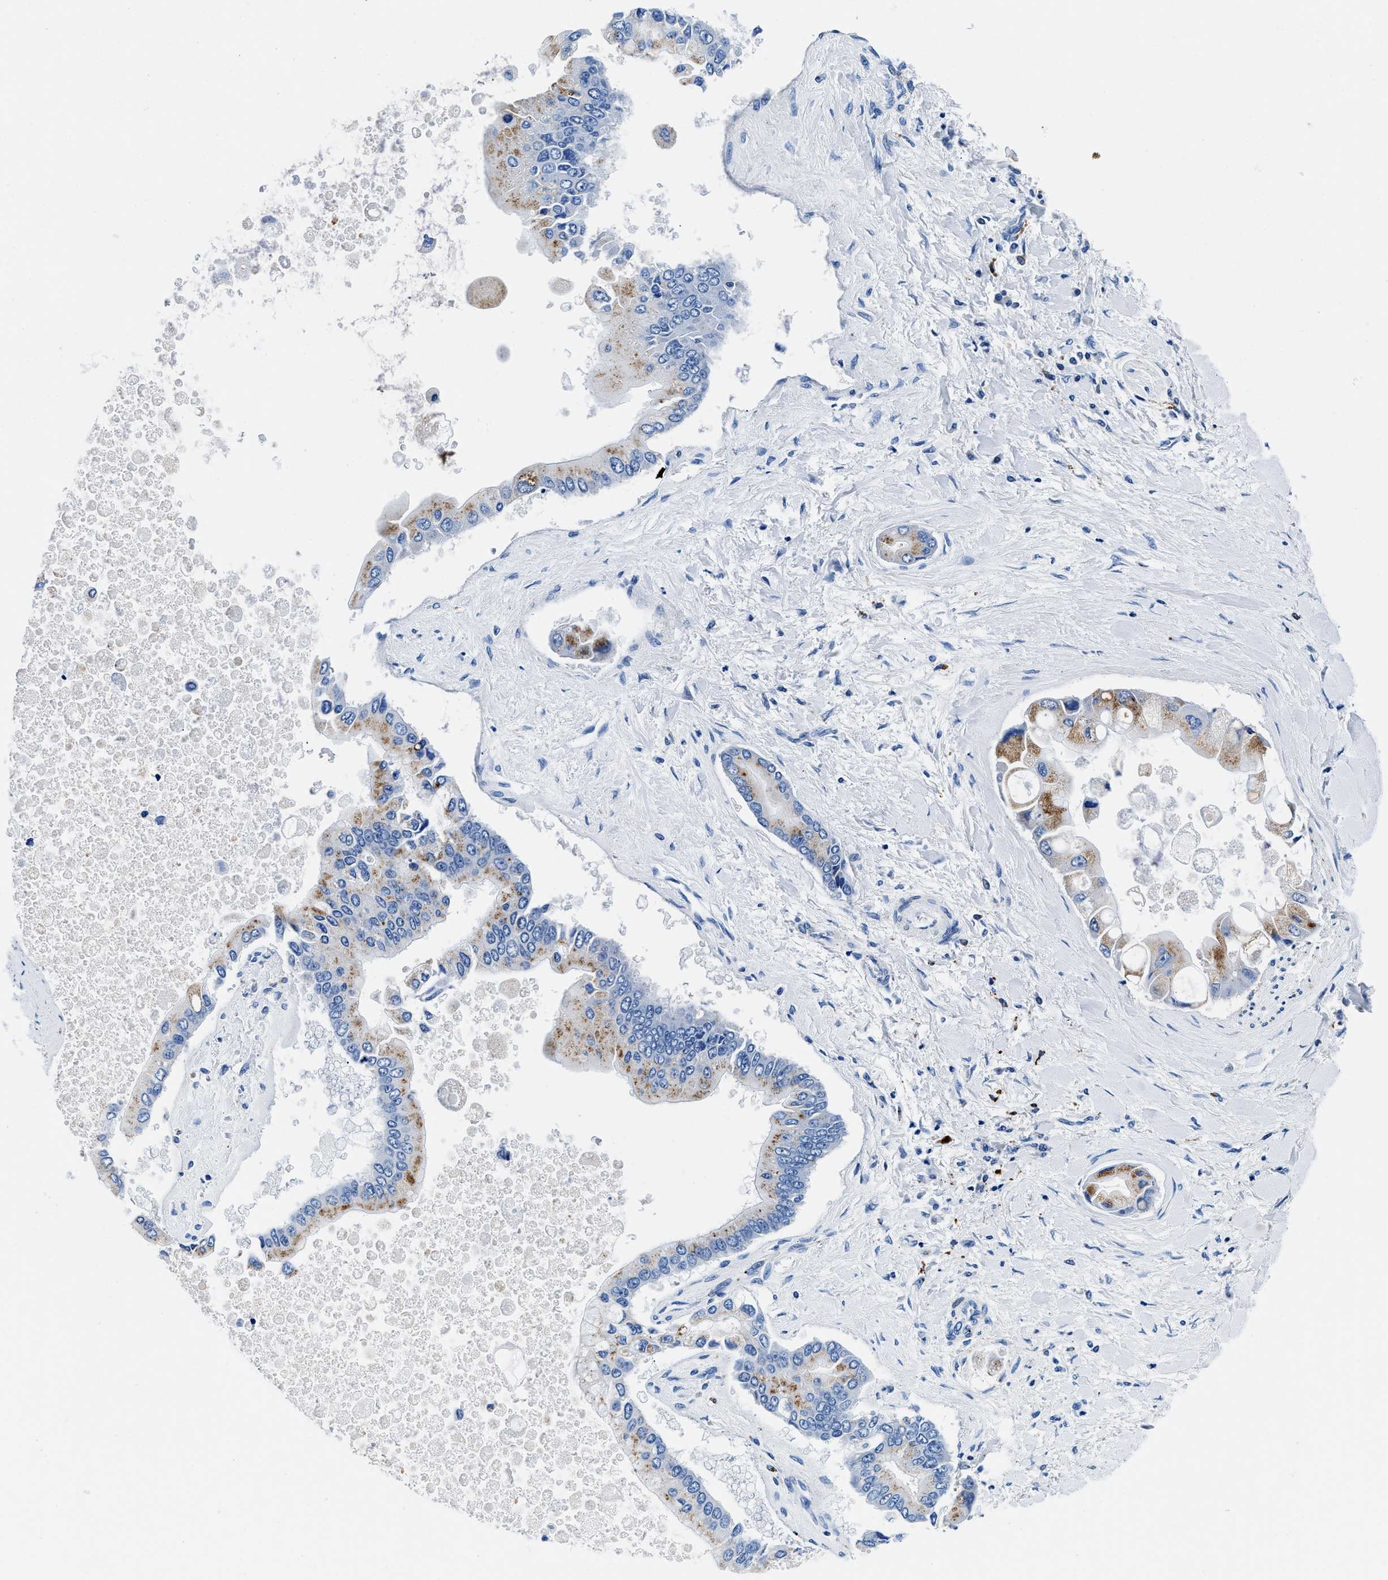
{"staining": {"intensity": "moderate", "quantity": "25%-75%", "location": "cytoplasmic/membranous"}, "tissue": "liver cancer", "cell_type": "Tumor cells", "image_type": "cancer", "snomed": [{"axis": "morphology", "description": "Cholangiocarcinoma"}, {"axis": "topography", "description": "Liver"}], "caption": "Protein analysis of cholangiocarcinoma (liver) tissue shows moderate cytoplasmic/membranous staining in approximately 25%-75% of tumor cells.", "gene": "OR14K1", "patient": {"sex": "male", "age": 50}}